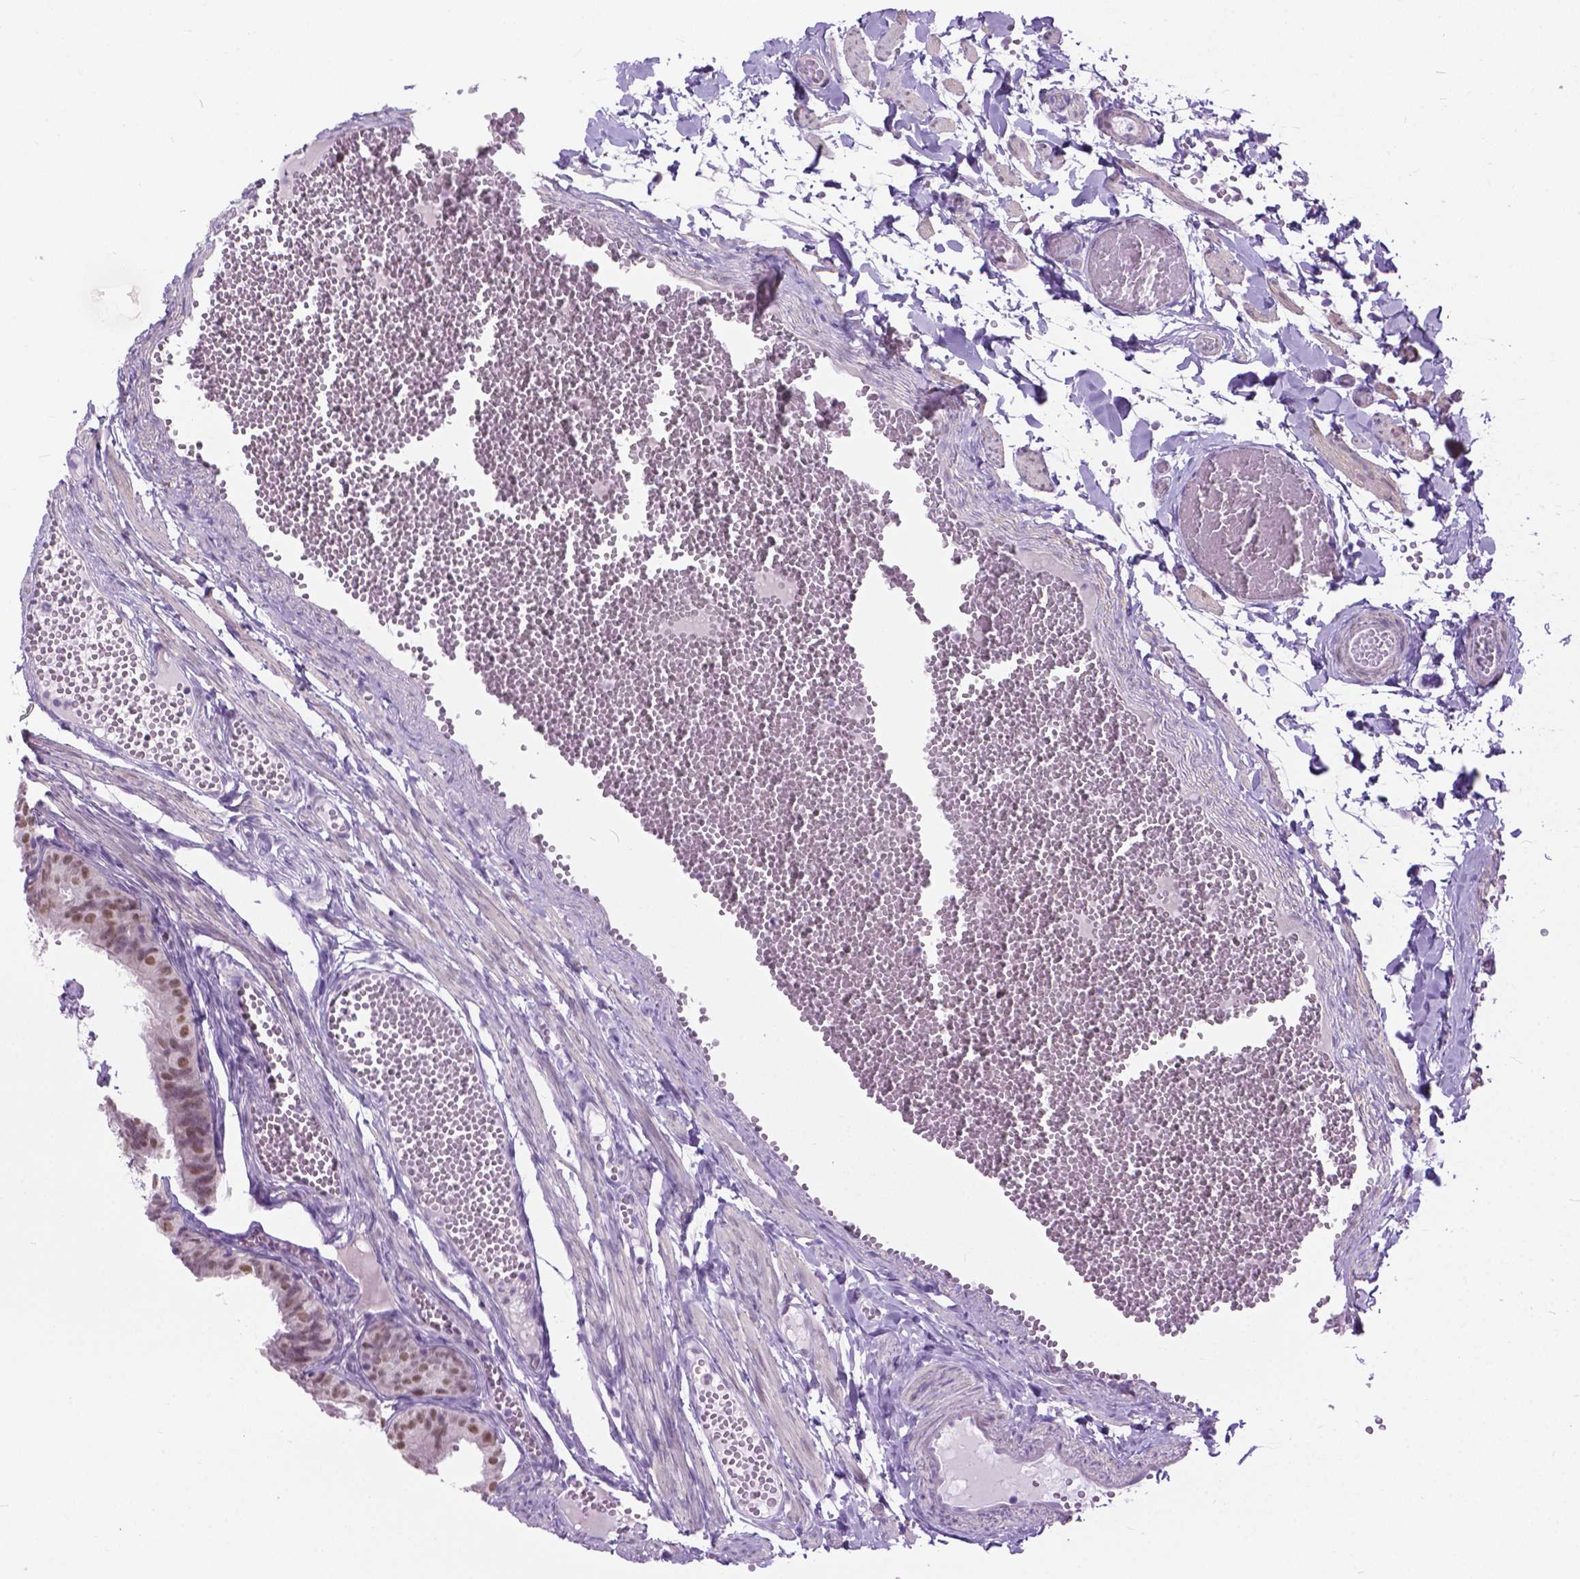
{"staining": {"intensity": "moderate", "quantity": "25%-75%", "location": "nuclear"}, "tissue": "fallopian tube", "cell_type": "Glandular cells", "image_type": "normal", "snomed": [{"axis": "morphology", "description": "Normal tissue, NOS"}, {"axis": "topography", "description": "Fallopian tube"}], "caption": "The image displays immunohistochemical staining of unremarkable fallopian tube. There is moderate nuclear staining is seen in approximately 25%-75% of glandular cells.", "gene": "APCDD1L", "patient": {"sex": "female", "age": 25}}